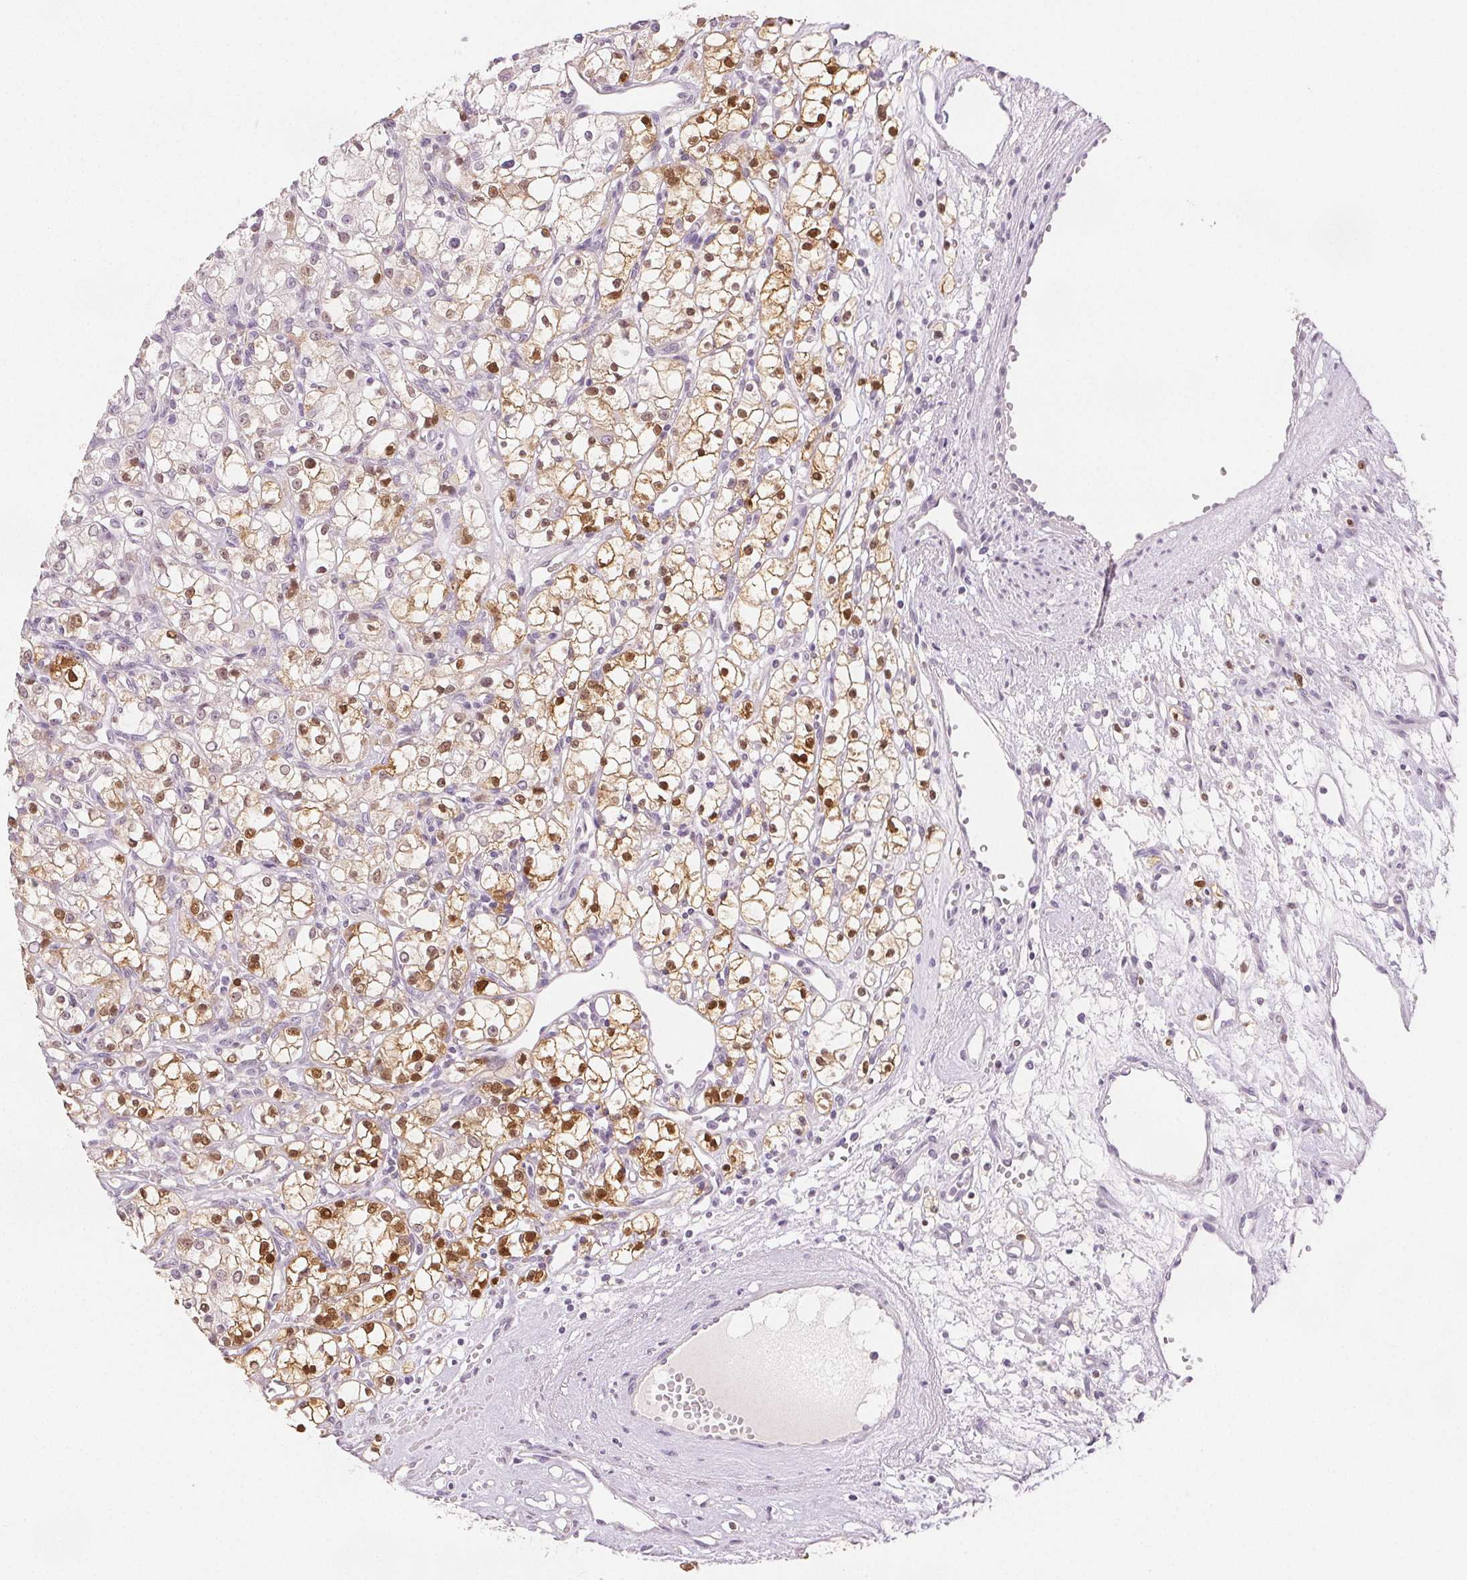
{"staining": {"intensity": "strong", "quantity": "25%-75%", "location": "nuclear"}, "tissue": "renal cancer", "cell_type": "Tumor cells", "image_type": "cancer", "snomed": [{"axis": "morphology", "description": "Adenocarcinoma, NOS"}, {"axis": "topography", "description": "Kidney"}], "caption": "Renal cancer (adenocarcinoma) stained for a protein exhibits strong nuclear positivity in tumor cells. The protein of interest is stained brown, and the nuclei are stained in blue (DAB (3,3'-diaminobenzidine) IHC with brightfield microscopy, high magnification).", "gene": "SCGN", "patient": {"sex": "female", "age": 59}}